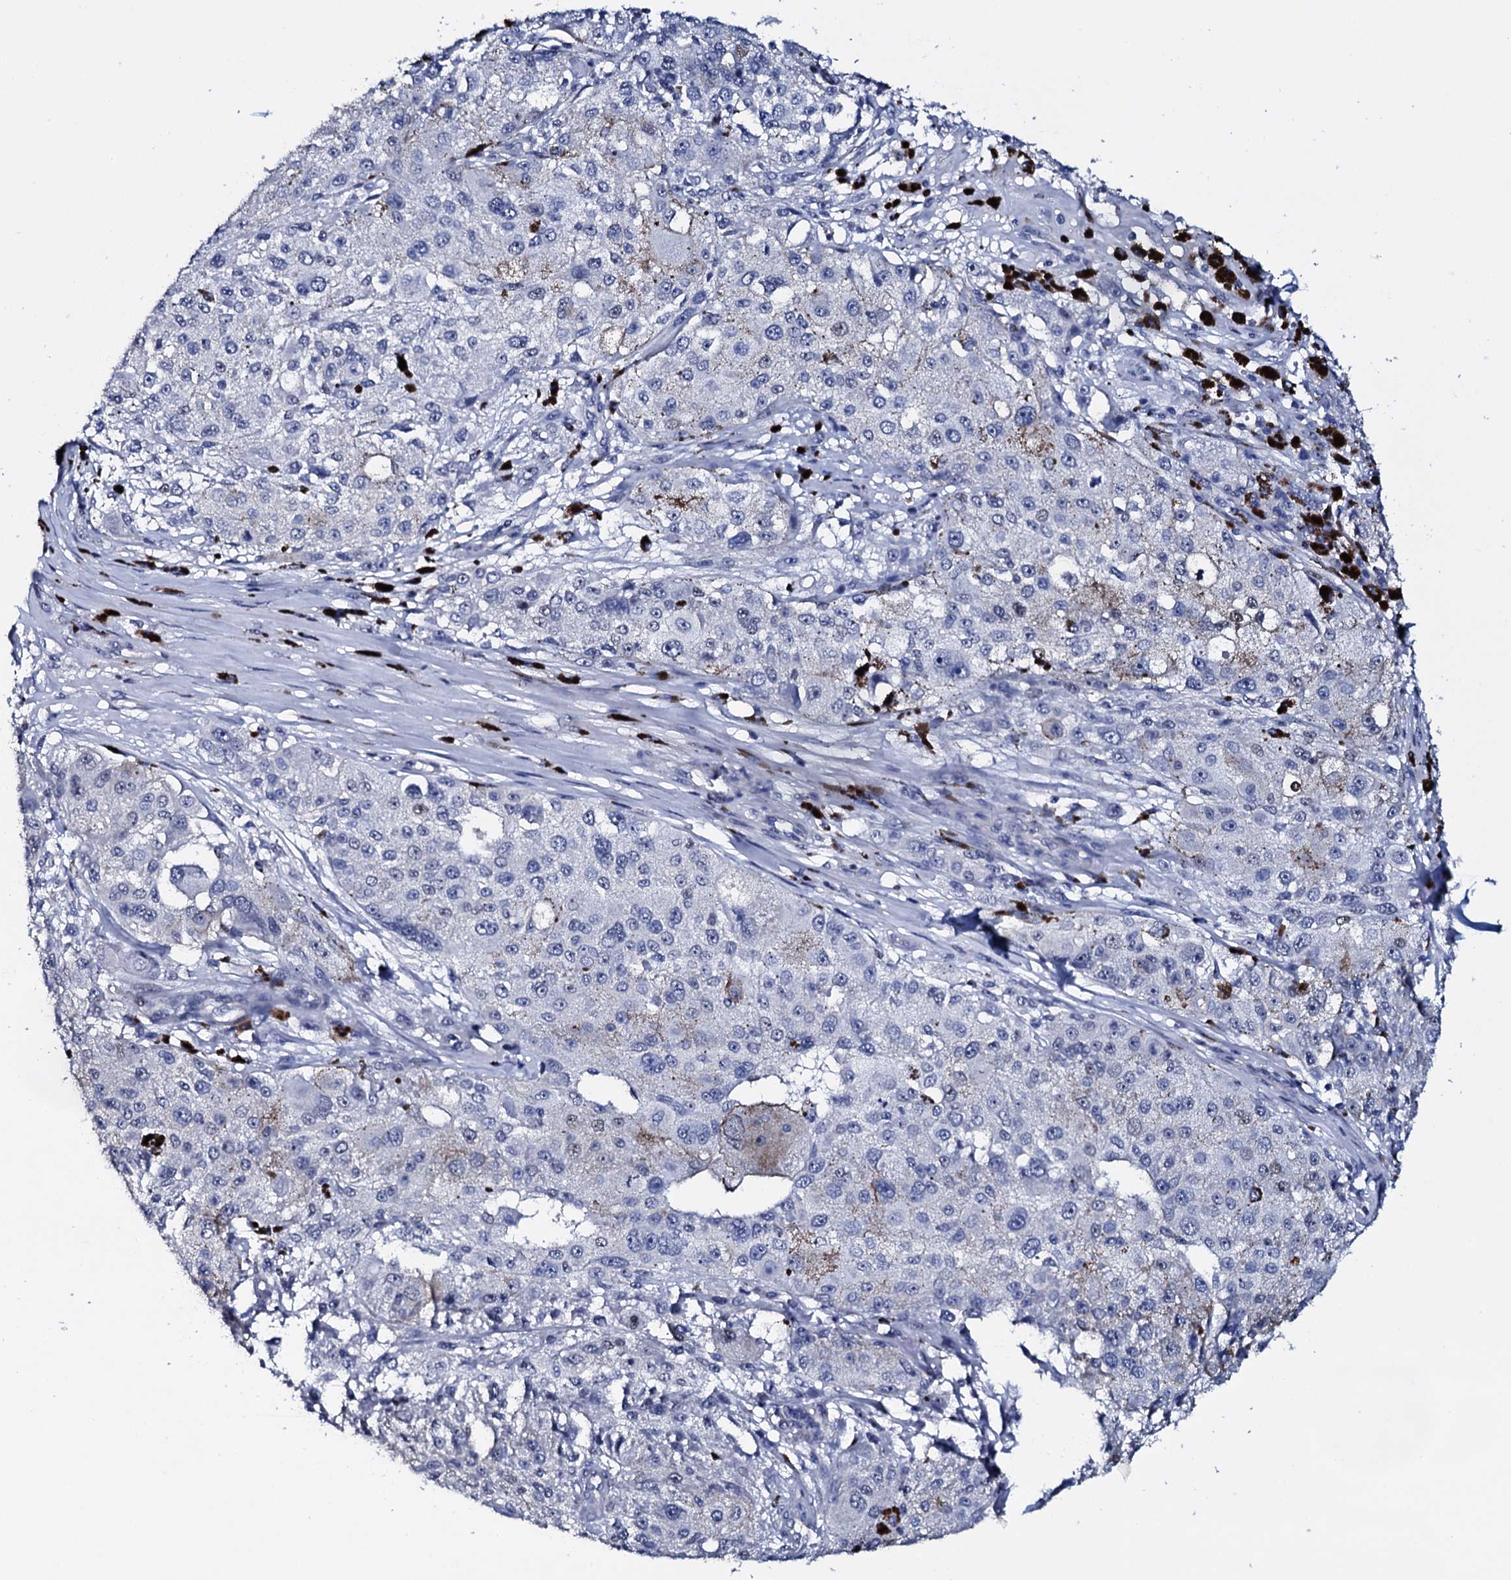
{"staining": {"intensity": "negative", "quantity": "none", "location": "none"}, "tissue": "melanoma", "cell_type": "Tumor cells", "image_type": "cancer", "snomed": [{"axis": "morphology", "description": "Necrosis, NOS"}, {"axis": "morphology", "description": "Malignant melanoma, NOS"}, {"axis": "topography", "description": "Skin"}], "caption": "This is an IHC micrograph of human malignant melanoma. There is no expression in tumor cells.", "gene": "NPM2", "patient": {"sex": "female", "age": 87}}